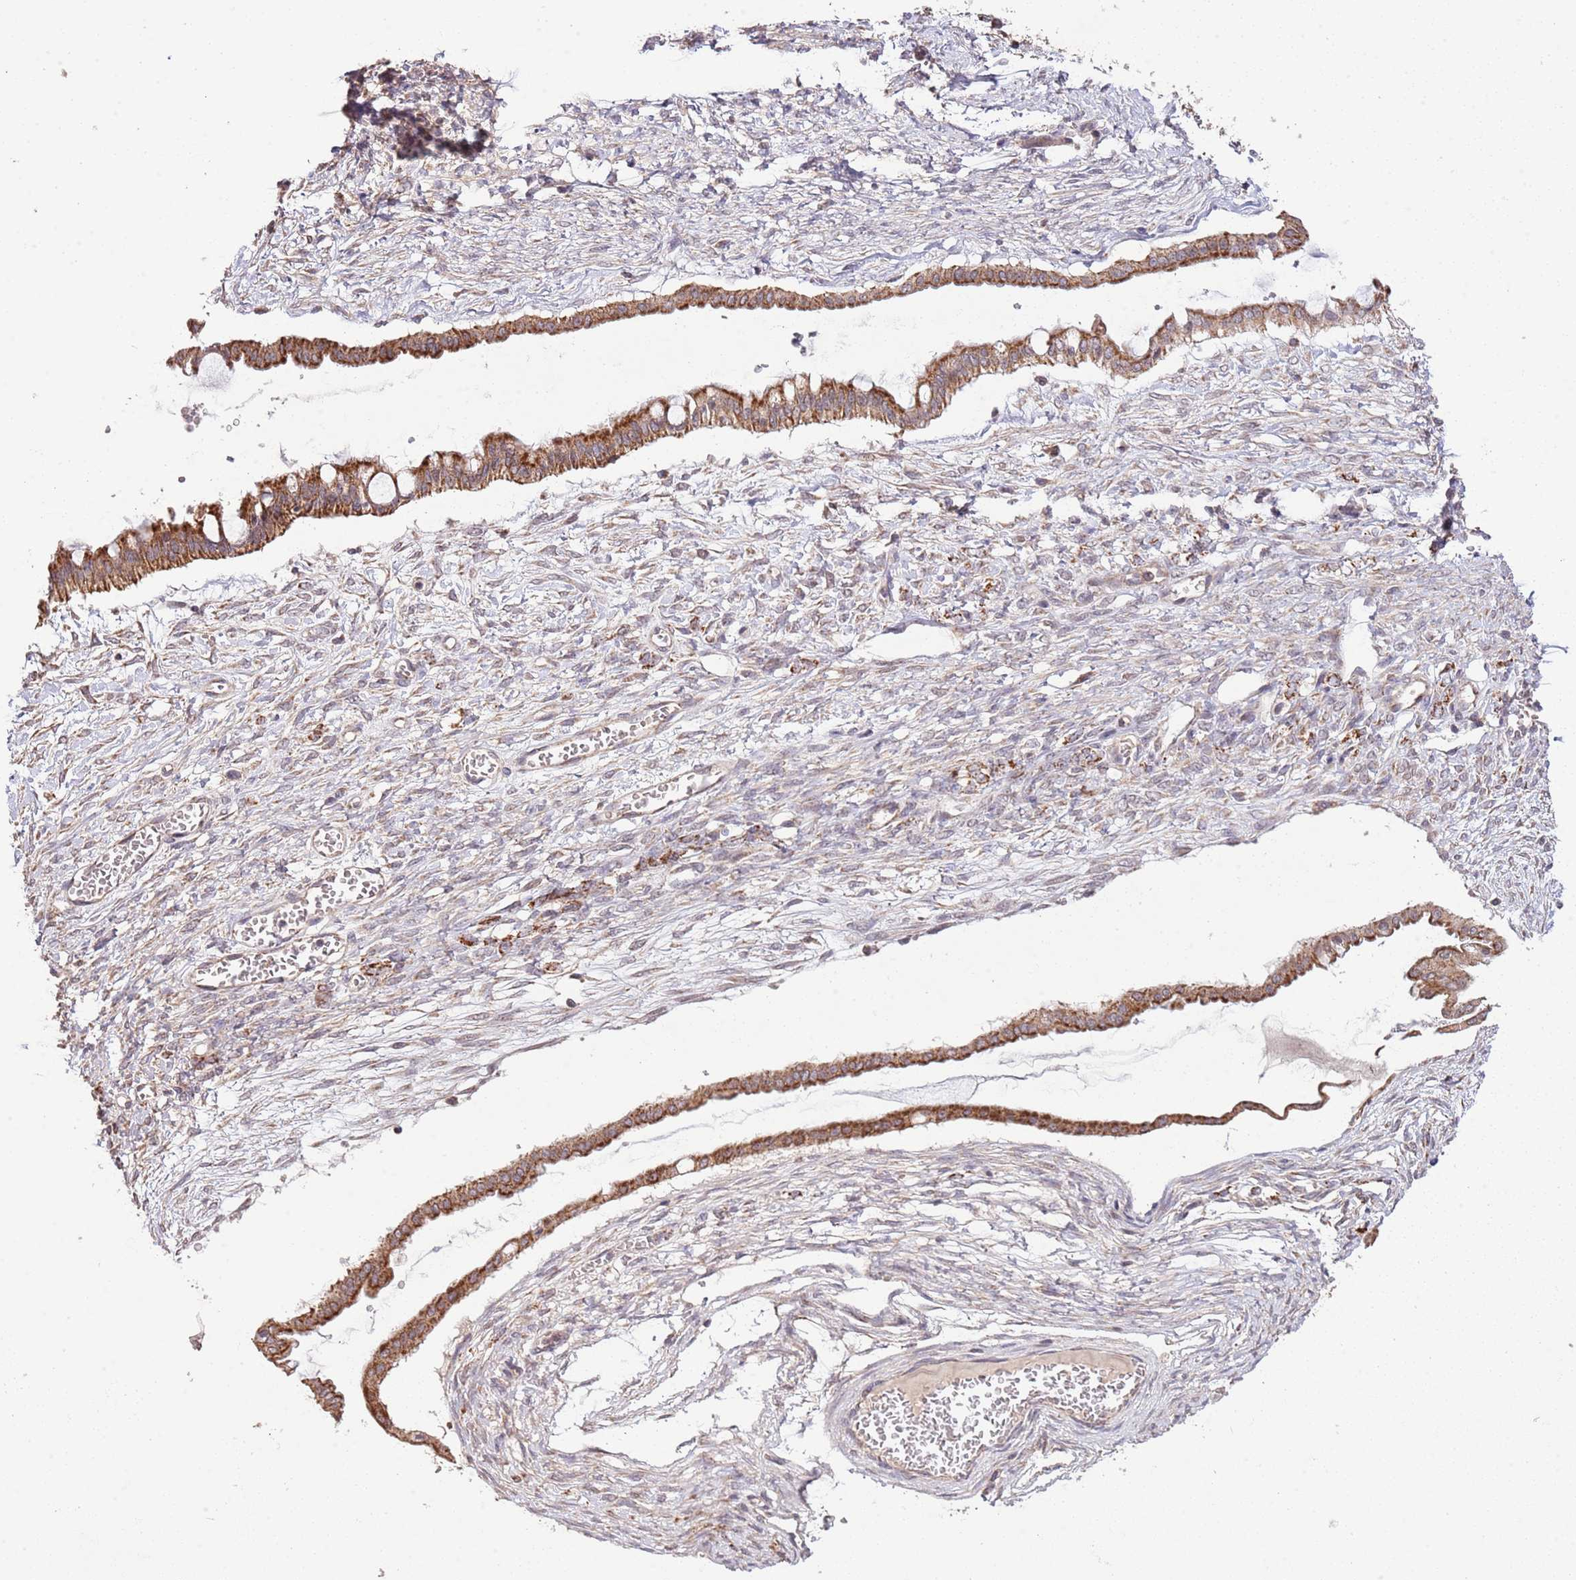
{"staining": {"intensity": "strong", "quantity": ">75%", "location": "cytoplasmic/membranous"}, "tissue": "ovarian cancer", "cell_type": "Tumor cells", "image_type": "cancer", "snomed": [{"axis": "morphology", "description": "Cystadenocarcinoma, mucinous, NOS"}, {"axis": "topography", "description": "Ovary"}], "caption": "DAB (3,3'-diaminobenzidine) immunohistochemical staining of ovarian cancer reveals strong cytoplasmic/membranous protein staining in approximately >75% of tumor cells.", "gene": "IVD", "patient": {"sex": "female", "age": 73}}